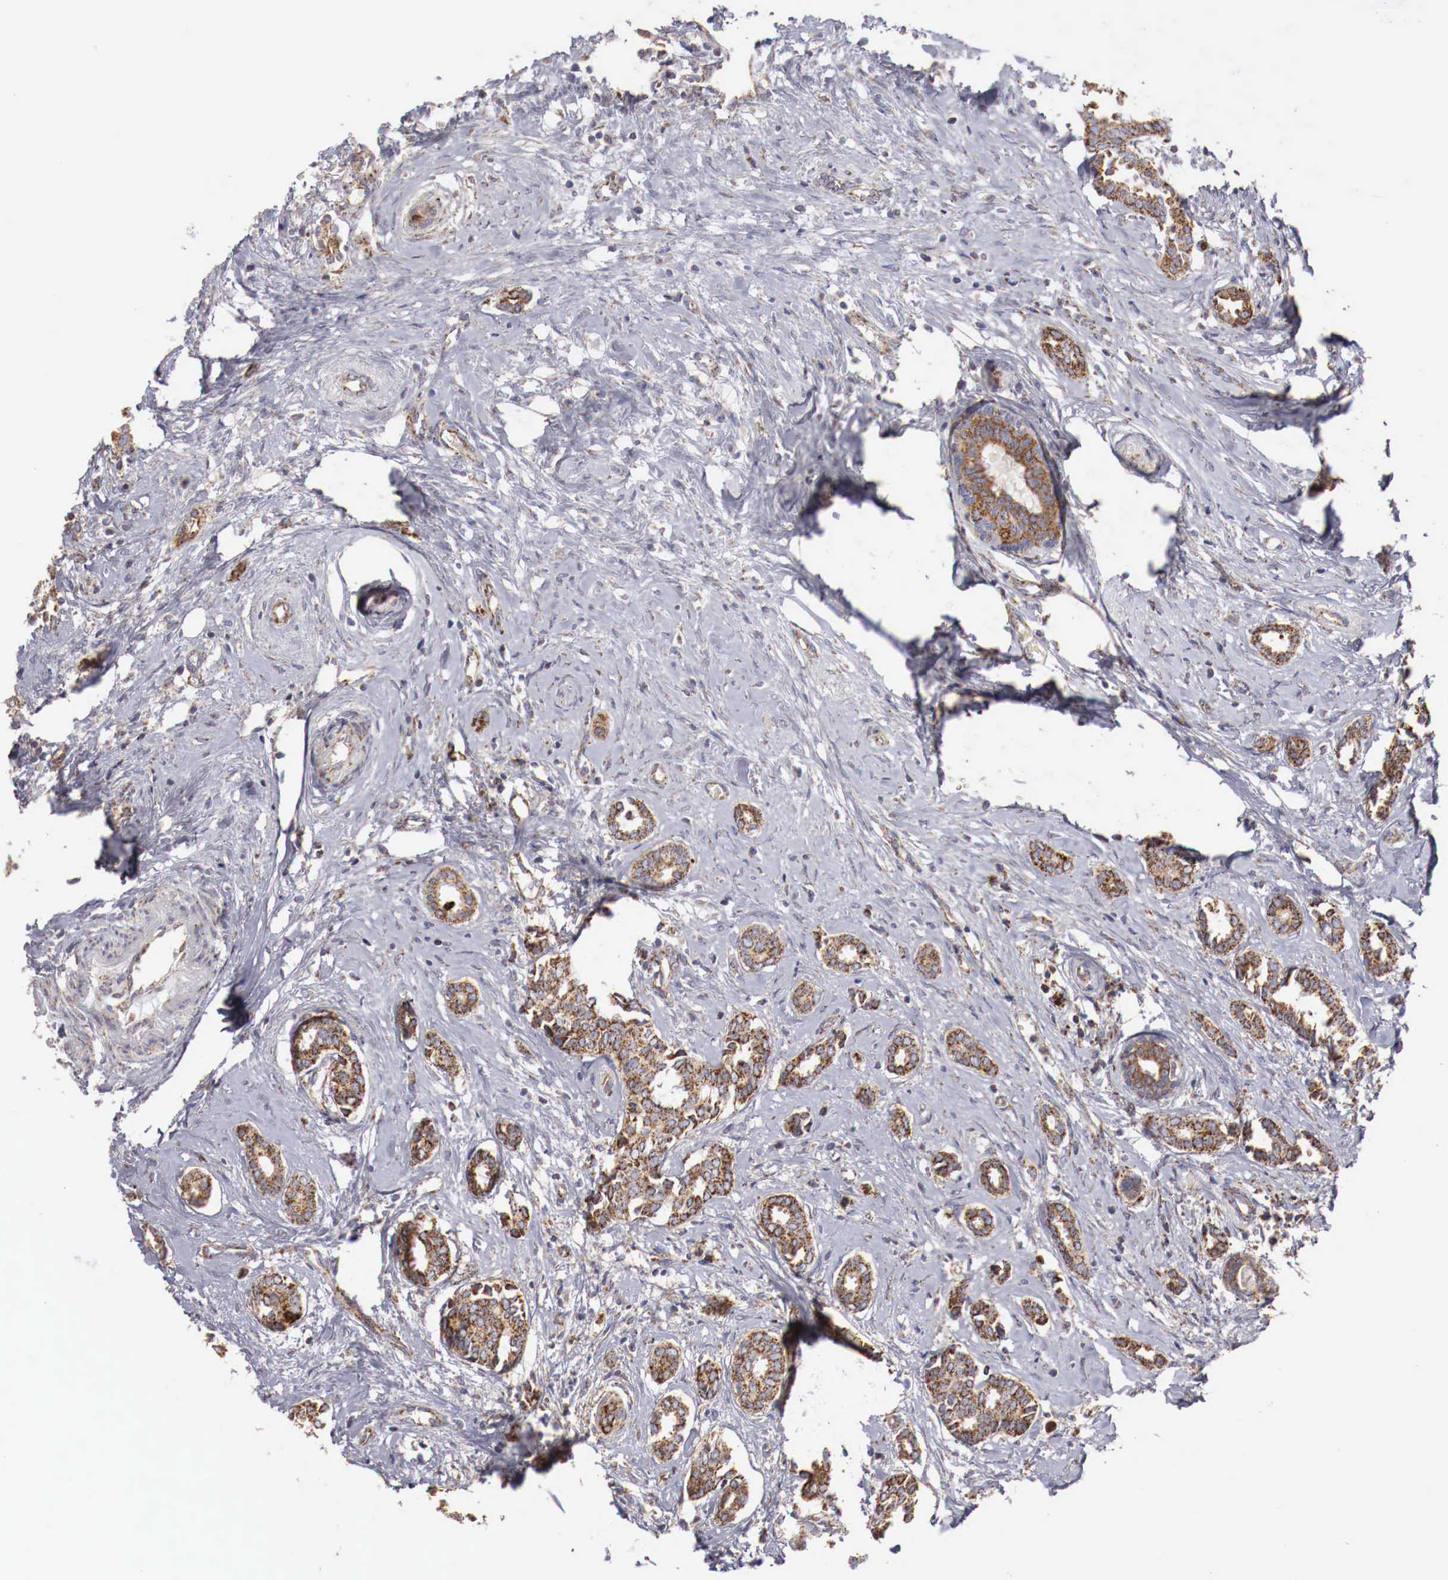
{"staining": {"intensity": "moderate", "quantity": ">75%", "location": "cytoplasmic/membranous"}, "tissue": "breast cancer", "cell_type": "Tumor cells", "image_type": "cancer", "snomed": [{"axis": "morphology", "description": "Duct carcinoma"}, {"axis": "topography", "description": "Breast"}], "caption": "Protein staining demonstrates moderate cytoplasmic/membranous positivity in about >75% of tumor cells in breast cancer.", "gene": "XPNPEP3", "patient": {"sex": "female", "age": 50}}